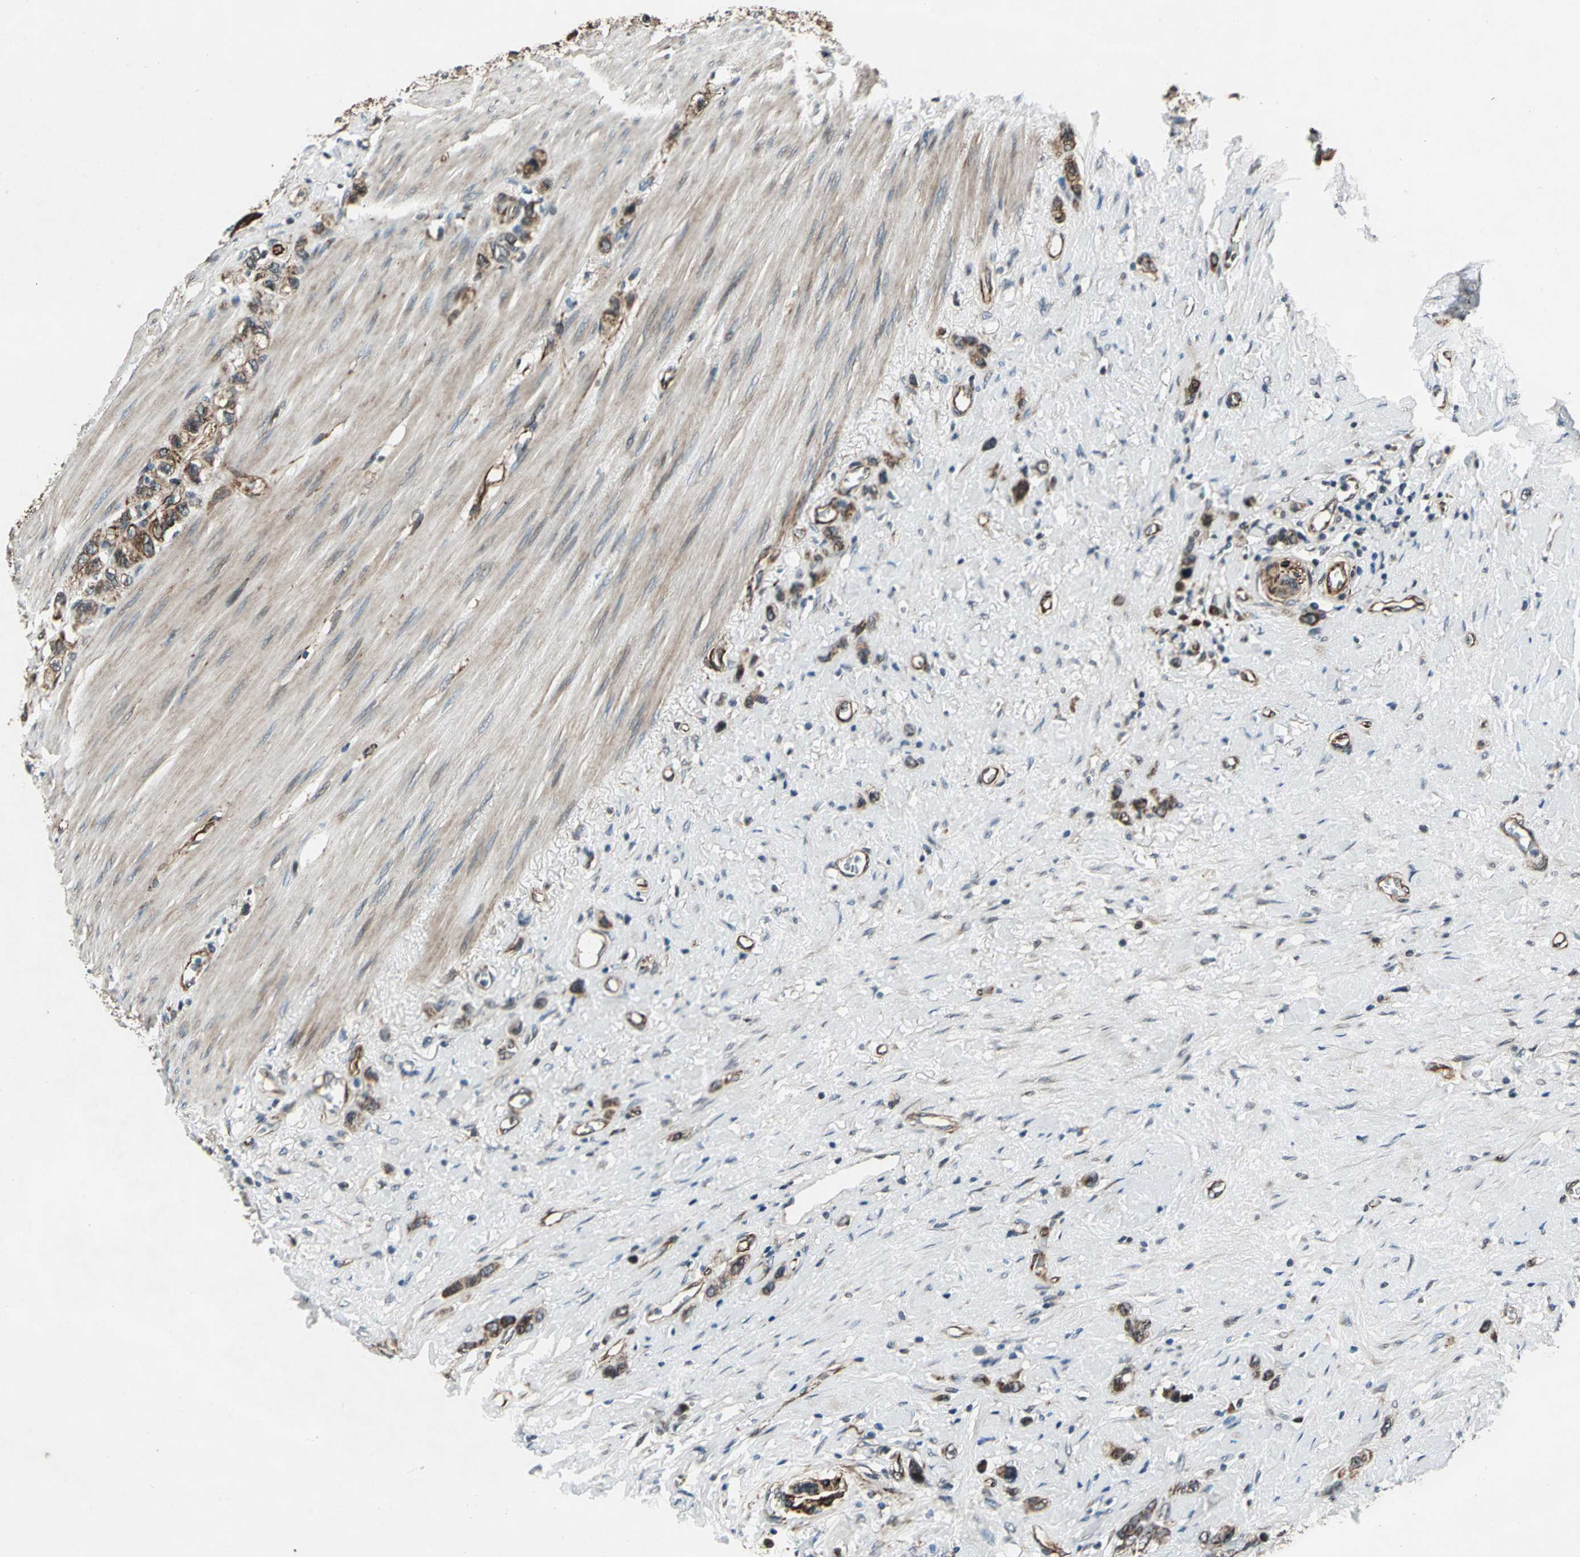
{"staining": {"intensity": "moderate", "quantity": ">75%", "location": "cytoplasmic/membranous"}, "tissue": "stomach cancer", "cell_type": "Tumor cells", "image_type": "cancer", "snomed": [{"axis": "morphology", "description": "Normal tissue, NOS"}, {"axis": "morphology", "description": "Adenocarcinoma, NOS"}, {"axis": "morphology", "description": "Adenocarcinoma, High grade"}, {"axis": "topography", "description": "Stomach, upper"}, {"axis": "topography", "description": "Stomach"}], "caption": "Moderate cytoplasmic/membranous expression for a protein is seen in about >75% of tumor cells of stomach cancer using immunohistochemistry.", "gene": "EXD2", "patient": {"sex": "female", "age": 65}}